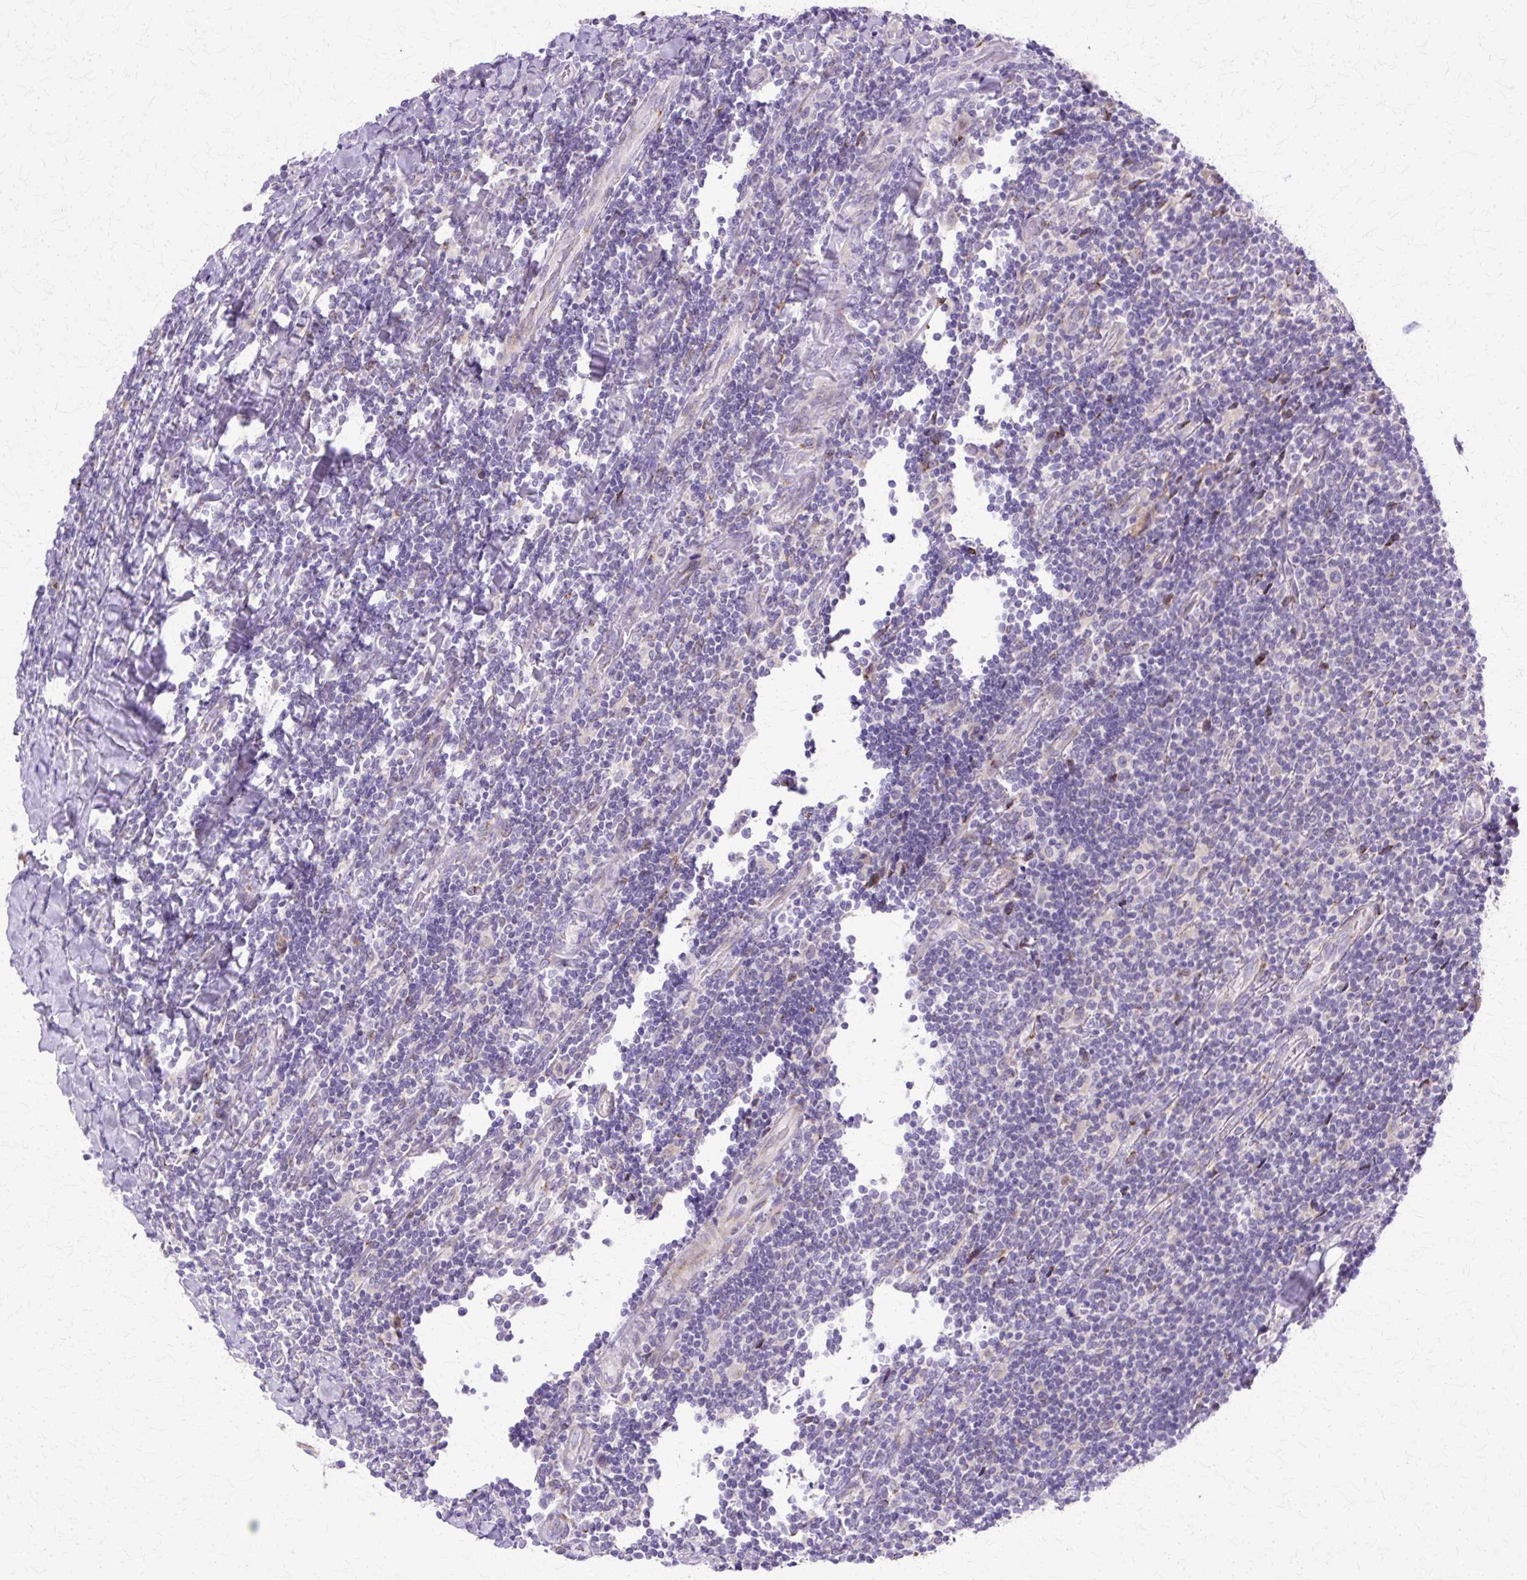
{"staining": {"intensity": "negative", "quantity": "none", "location": "none"}, "tissue": "lymphoma", "cell_type": "Tumor cells", "image_type": "cancer", "snomed": [{"axis": "morphology", "description": "Malignant lymphoma, non-Hodgkin's type, Low grade"}, {"axis": "topography", "description": "Lymph node"}], "caption": "A micrograph of lymphoma stained for a protein shows no brown staining in tumor cells.", "gene": "TBC1D3G", "patient": {"sex": "male", "age": 52}}